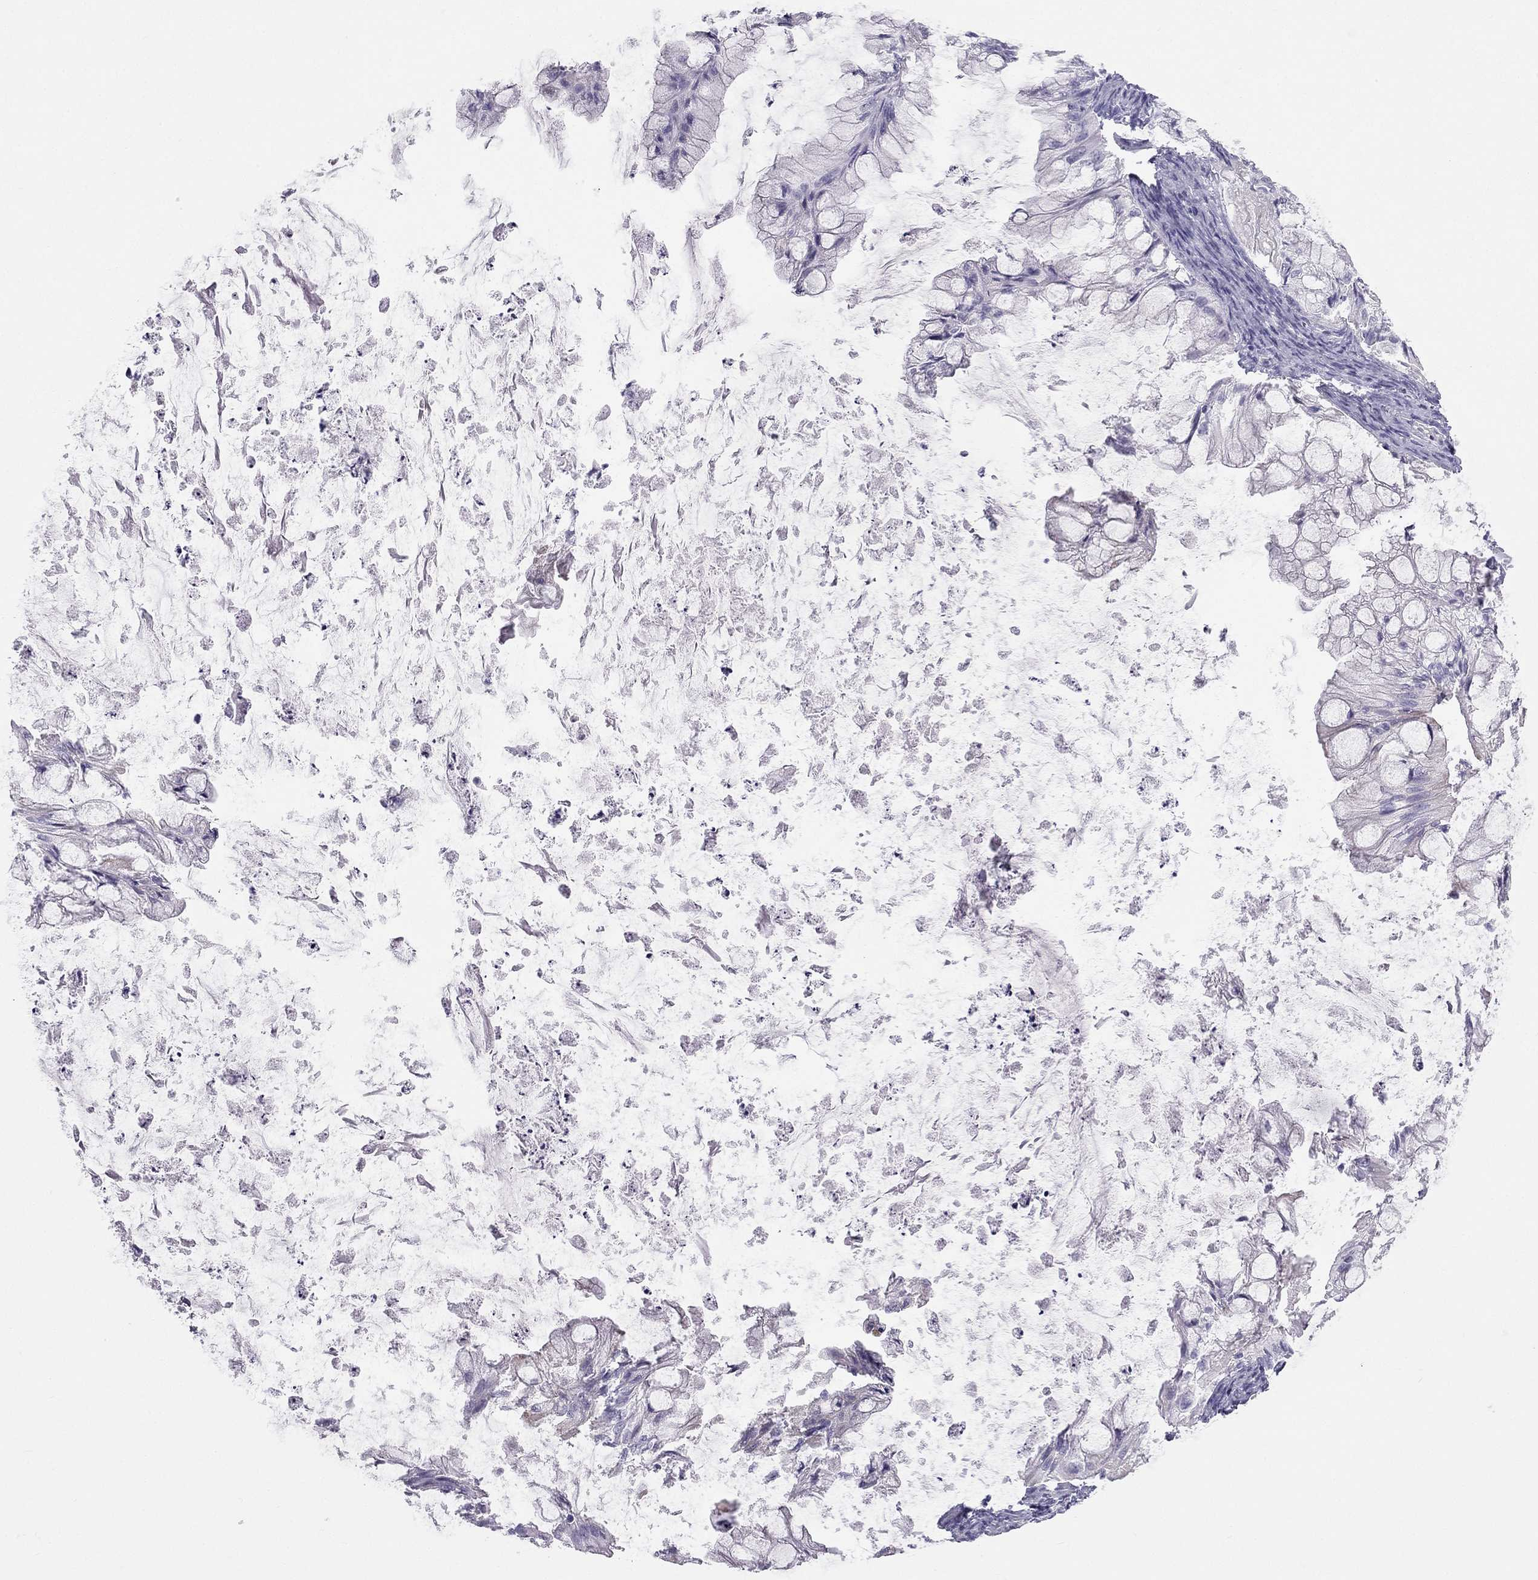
{"staining": {"intensity": "negative", "quantity": "none", "location": "none"}, "tissue": "ovarian cancer", "cell_type": "Tumor cells", "image_type": "cancer", "snomed": [{"axis": "morphology", "description": "Cystadenocarcinoma, mucinous, NOS"}, {"axis": "topography", "description": "Ovary"}], "caption": "This is an immunohistochemistry image of human ovarian cancer. There is no positivity in tumor cells.", "gene": "TRPM3", "patient": {"sex": "female", "age": 57}}